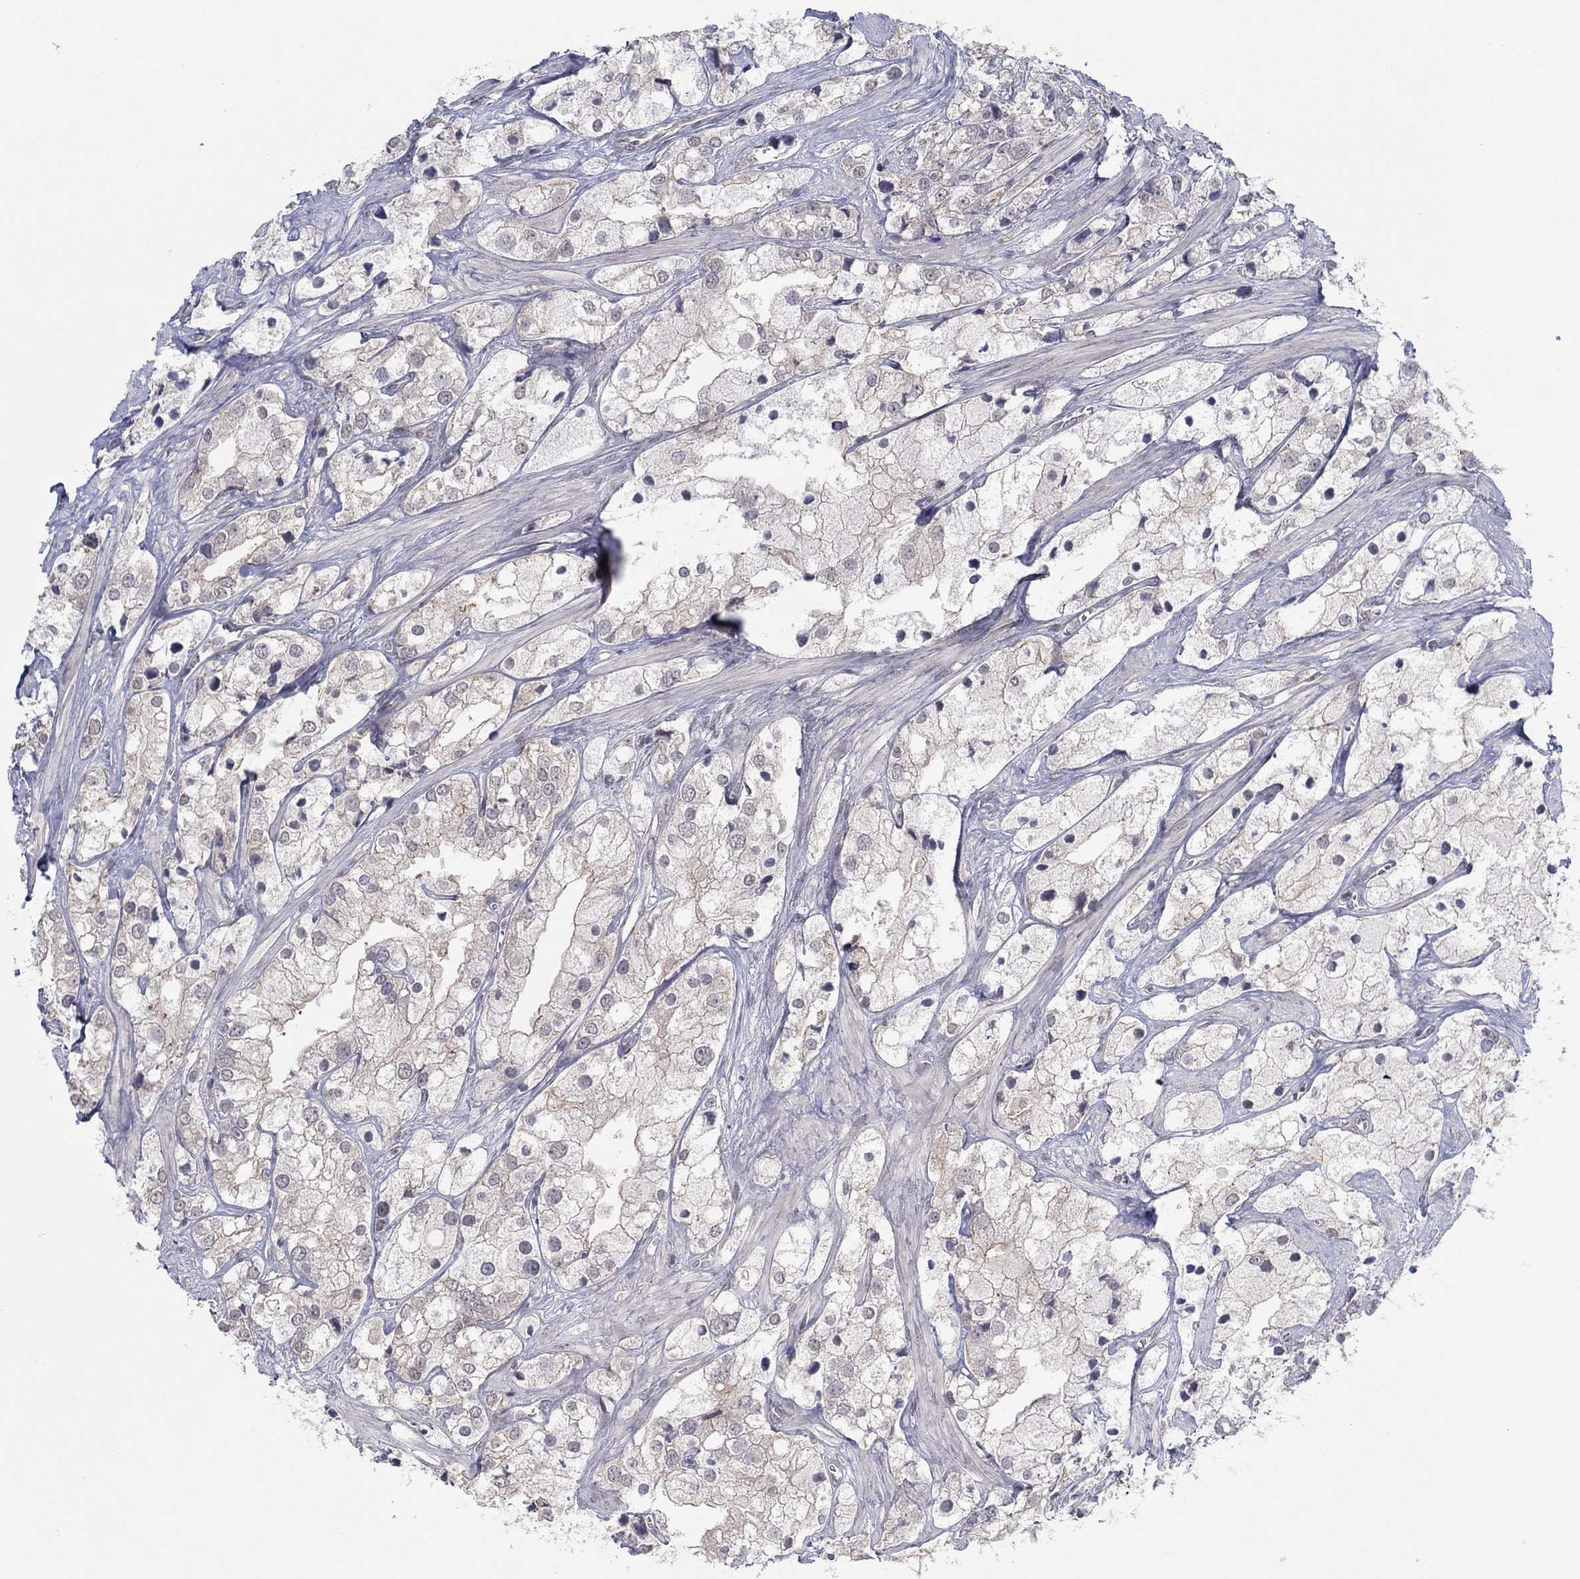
{"staining": {"intensity": "weak", "quantity": "<25%", "location": "cytoplasmic/membranous"}, "tissue": "prostate cancer", "cell_type": "Tumor cells", "image_type": "cancer", "snomed": [{"axis": "morphology", "description": "Adenocarcinoma, NOS"}, {"axis": "topography", "description": "Prostate and seminal vesicle, NOS"}, {"axis": "topography", "description": "Prostate"}], "caption": "The immunohistochemistry (IHC) photomicrograph has no significant staining in tumor cells of prostate adenocarcinoma tissue. (Stains: DAB immunohistochemistry with hematoxylin counter stain, Microscopy: brightfield microscopy at high magnification).", "gene": "SLC22A2", "patient": {"sex": "male", "age": 79}}